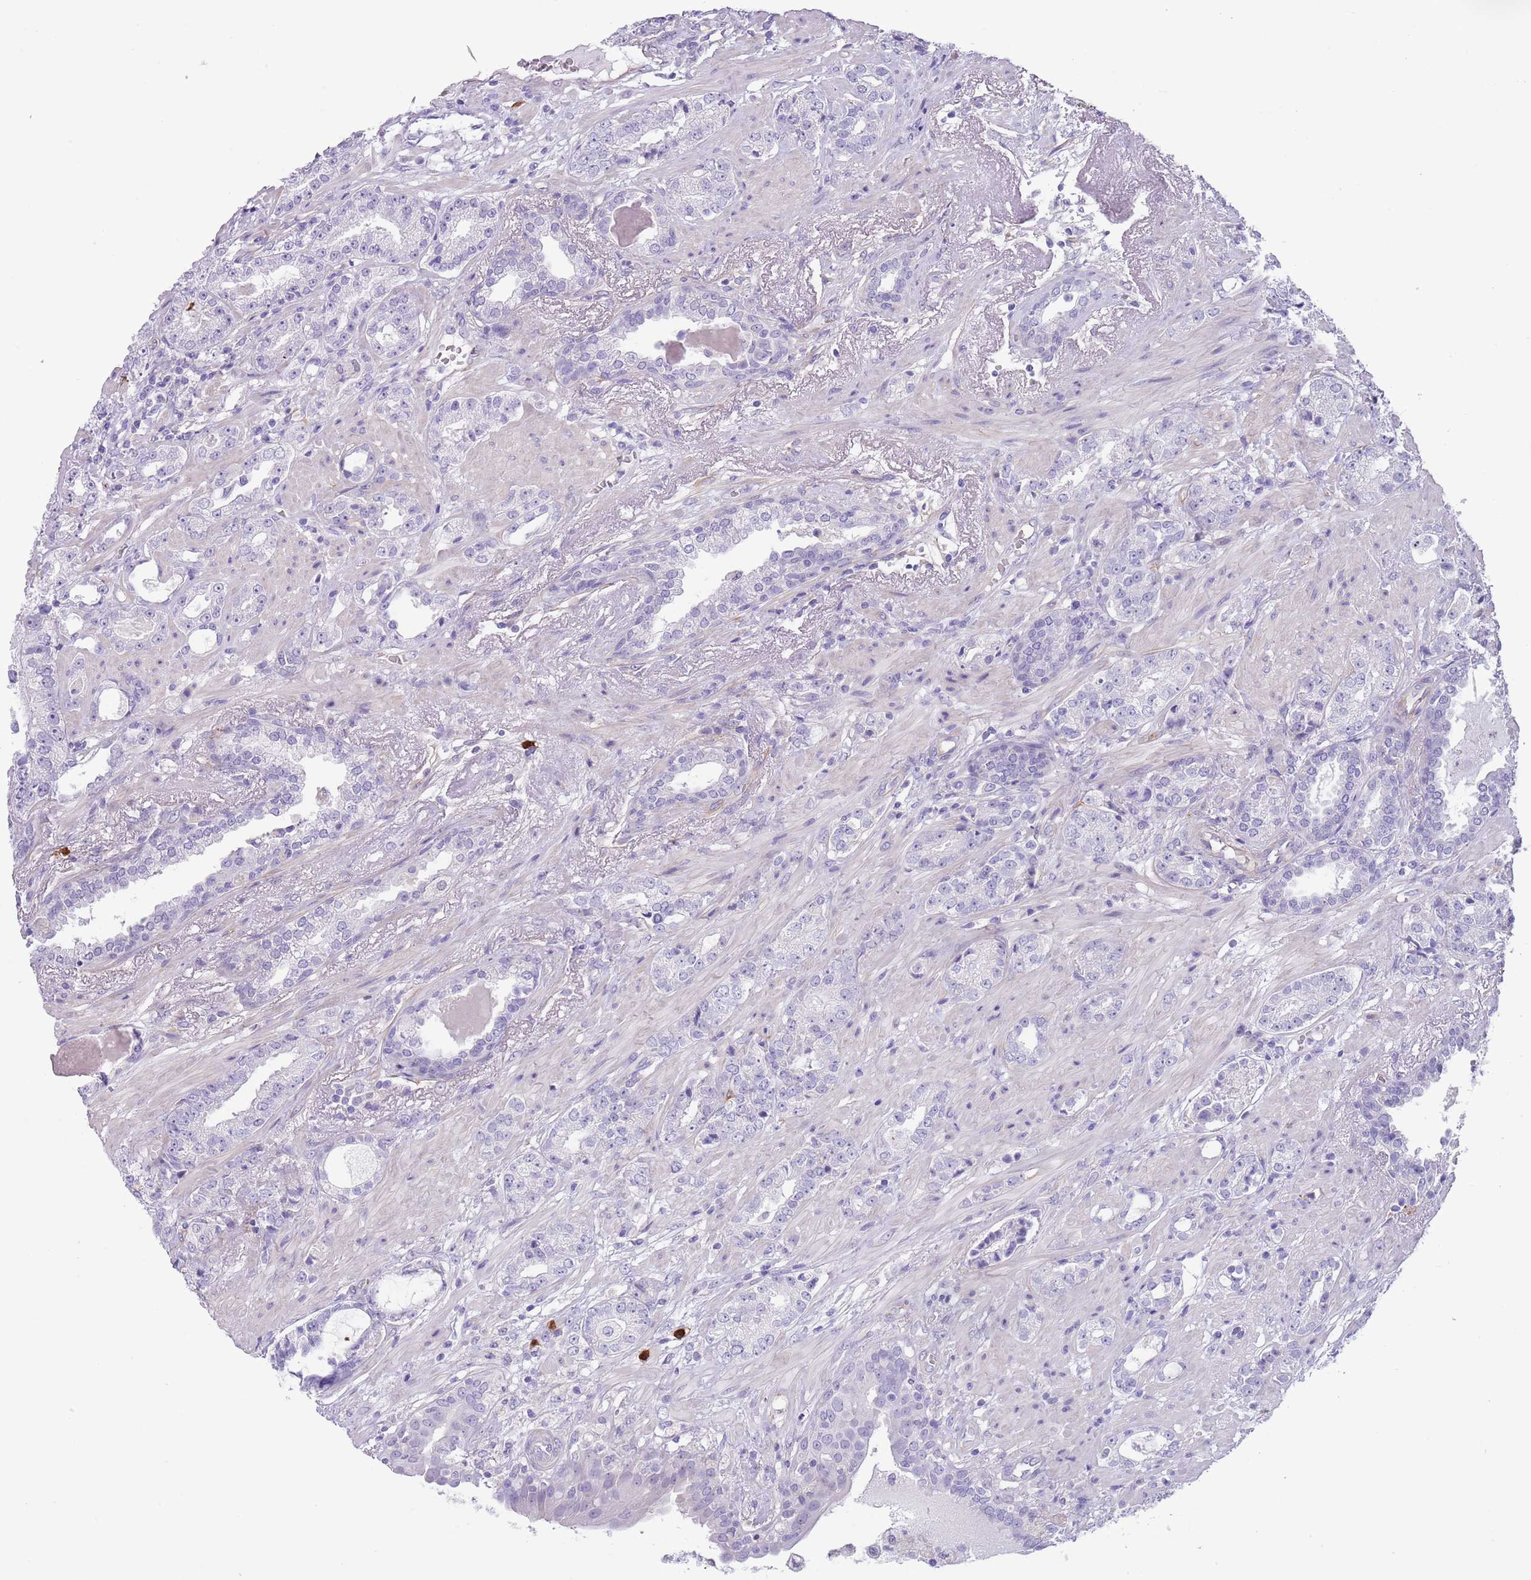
{"staining": {"intensity": "negative", "quantity": "none", "location": "none"}, "tissue": "prostate cancer", "cell_type": "Tumor cells", "image_type": "cancer", "snomed": [{"axis": "morphology", "description": "Adenocarcinoma, High grade"}, {"axis": "topography", "description": "Prostate"}], "caption": "This is an IHC micrograph of prostate cancer (adenocarcinoma (high-grade)). There is no expression in tumor cells.", "gene": "TSGA13", "patient": {"sex": "male", "age": 71}}